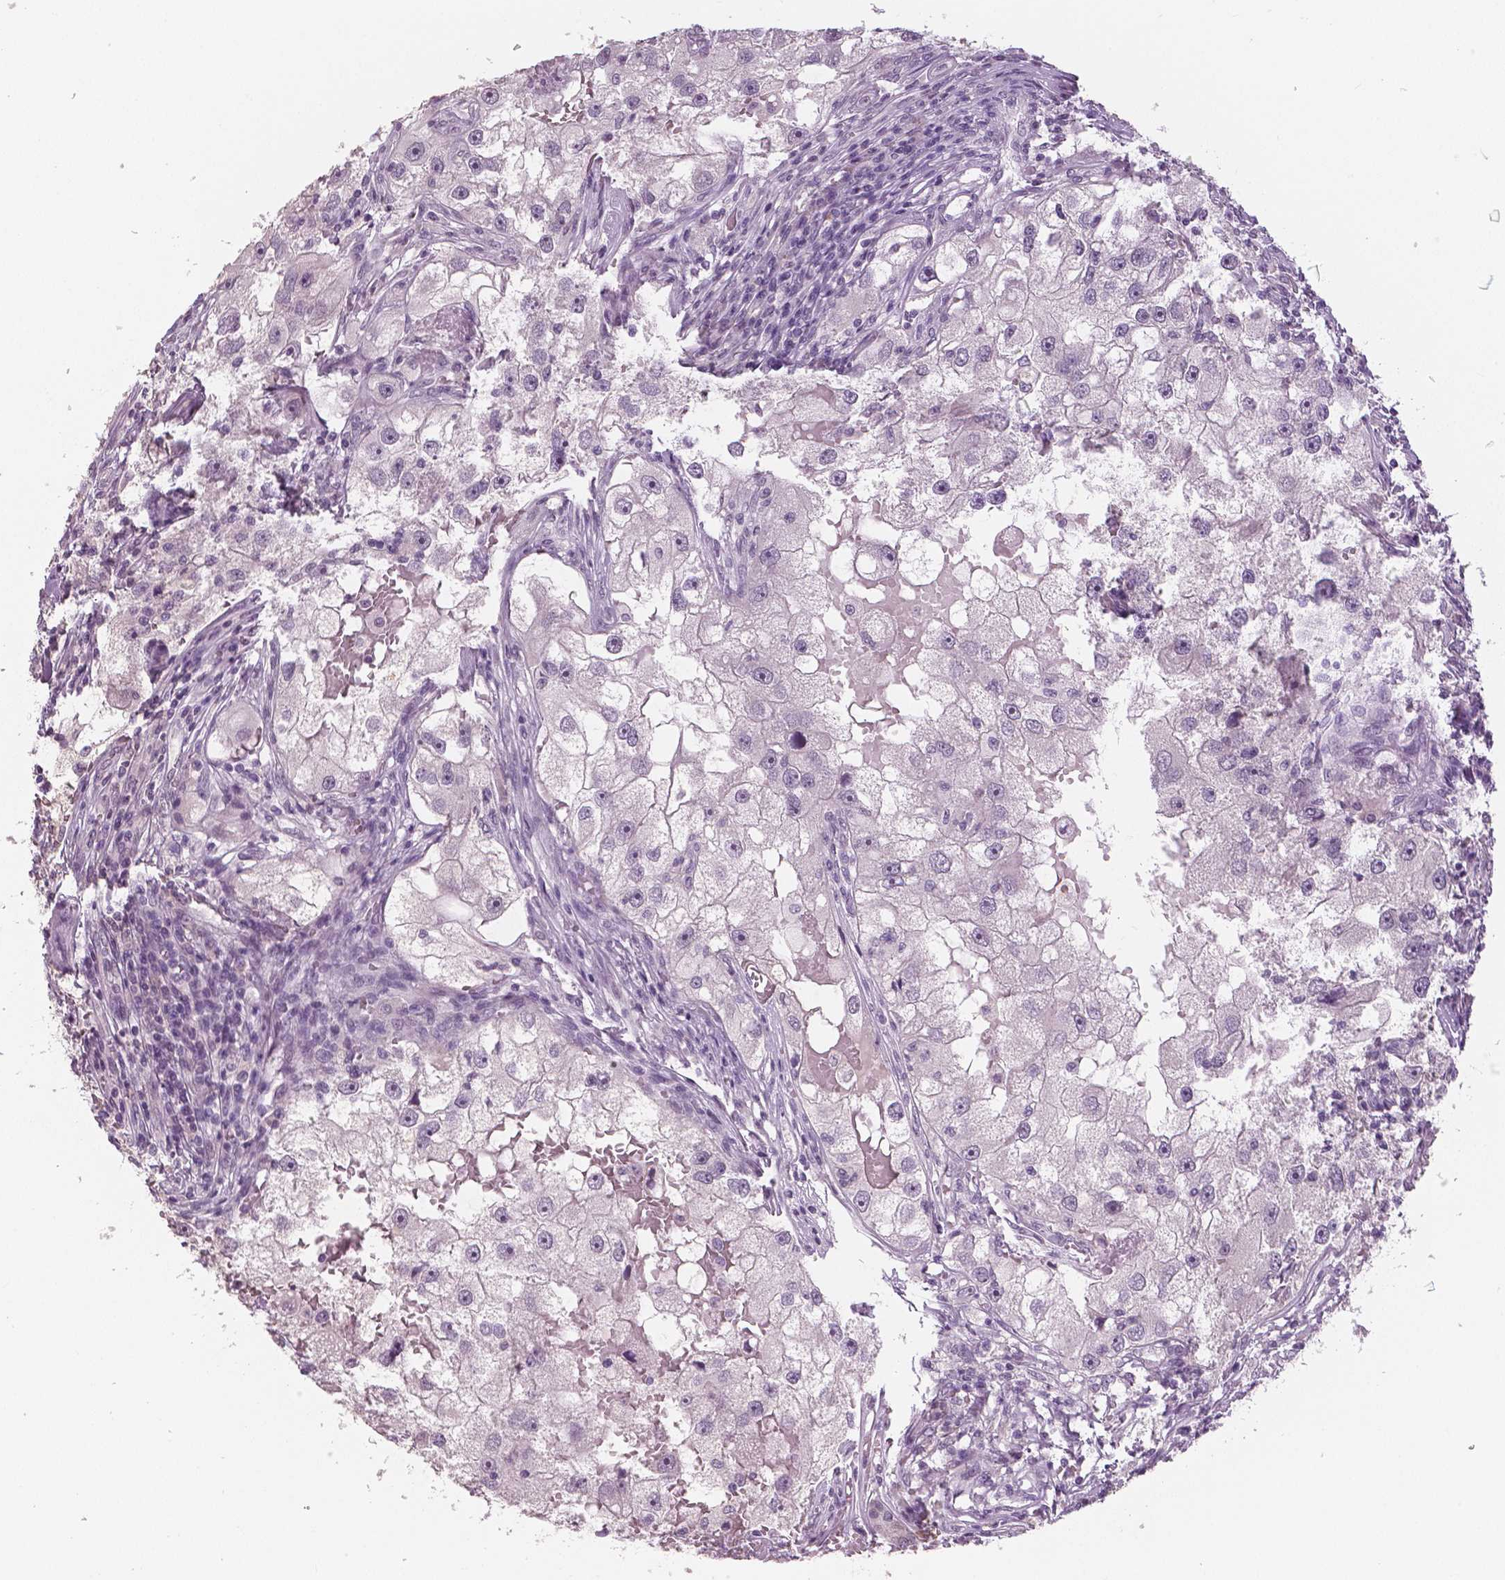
{"staining": {"intensity": "negative", "quantity": "none", "location": "none"}, "tissue": "renal cancer", "cell_type": "Tumor cells", "image_type": "cancer", "snomed": [{"axis": "morphology", "description": "Adenocarcinoma, NOS"}, {"axis": "topography", "description": "Kidney"}], "caption": "DAB (3,3'-diaminobenzidine) immunohistochemical staining of human renal cancer reveals no significant staining in tumor cells. Brightfield microscopy of immunohistochemistry stained with DAB (brown) and hematoxylin (blue), captured at high magnification.", "gene": "NECAB1", "patient": {"sex": "male", "age": 63}}